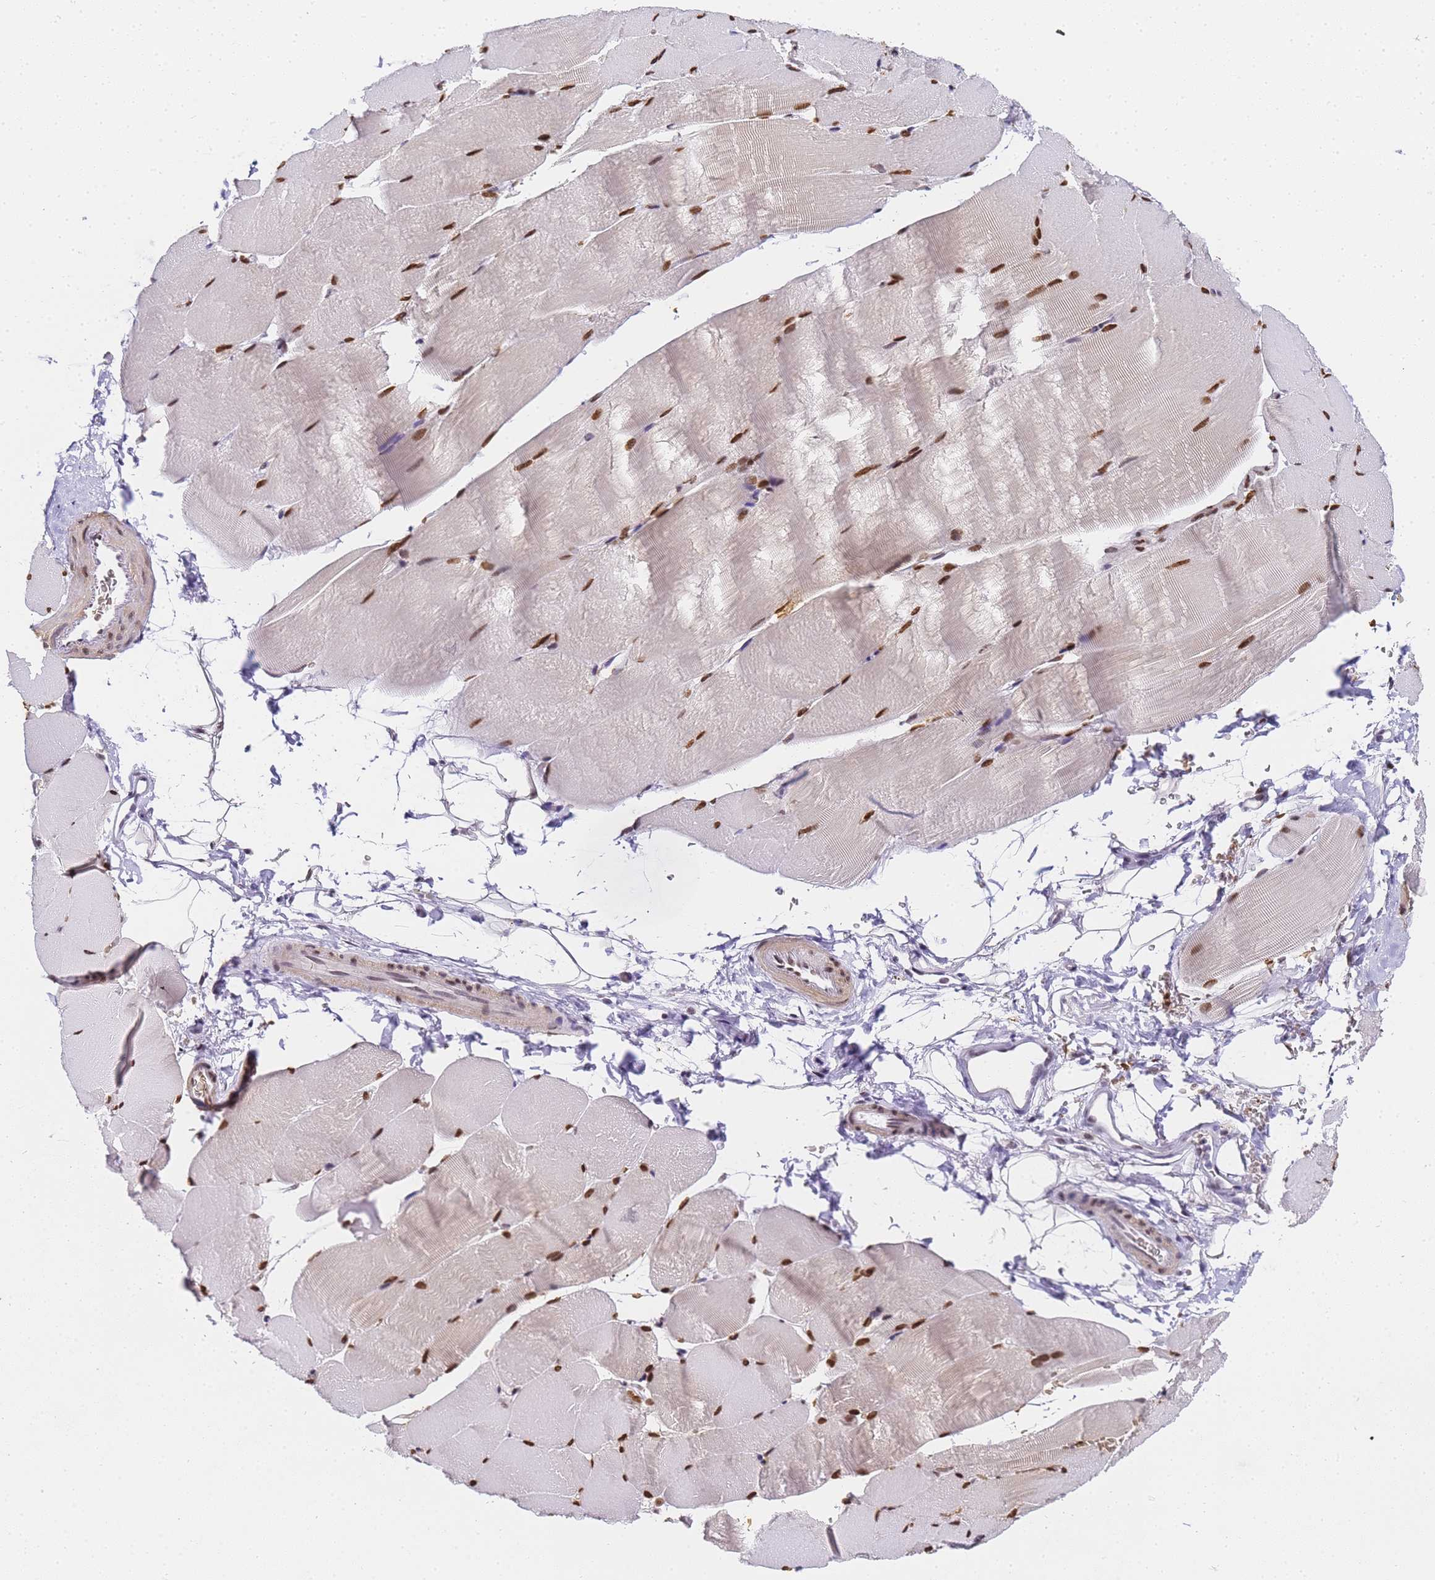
{"staining": {"intensity": "moderate", "quantity": ">75%", "location": "nuclear"}, "tissue": "skeletal muscle", "cell_type": "Myocytes", "image_type": "normal", "snomed": [{"axis": "morphology", "description": "Normal tissue, NOS"}, {"axis": "topography", "description": "Skeletal muscle"}, {"axis": "topography", "description": "Parathyroid gland"}], "caption": "A medium amount of moderate nuclear expression is identified in about >75% of myocytes in unremarkable skeletal muscle.", "gene": "POLR1A", "patient": {"sex": "female", "age": 37}}